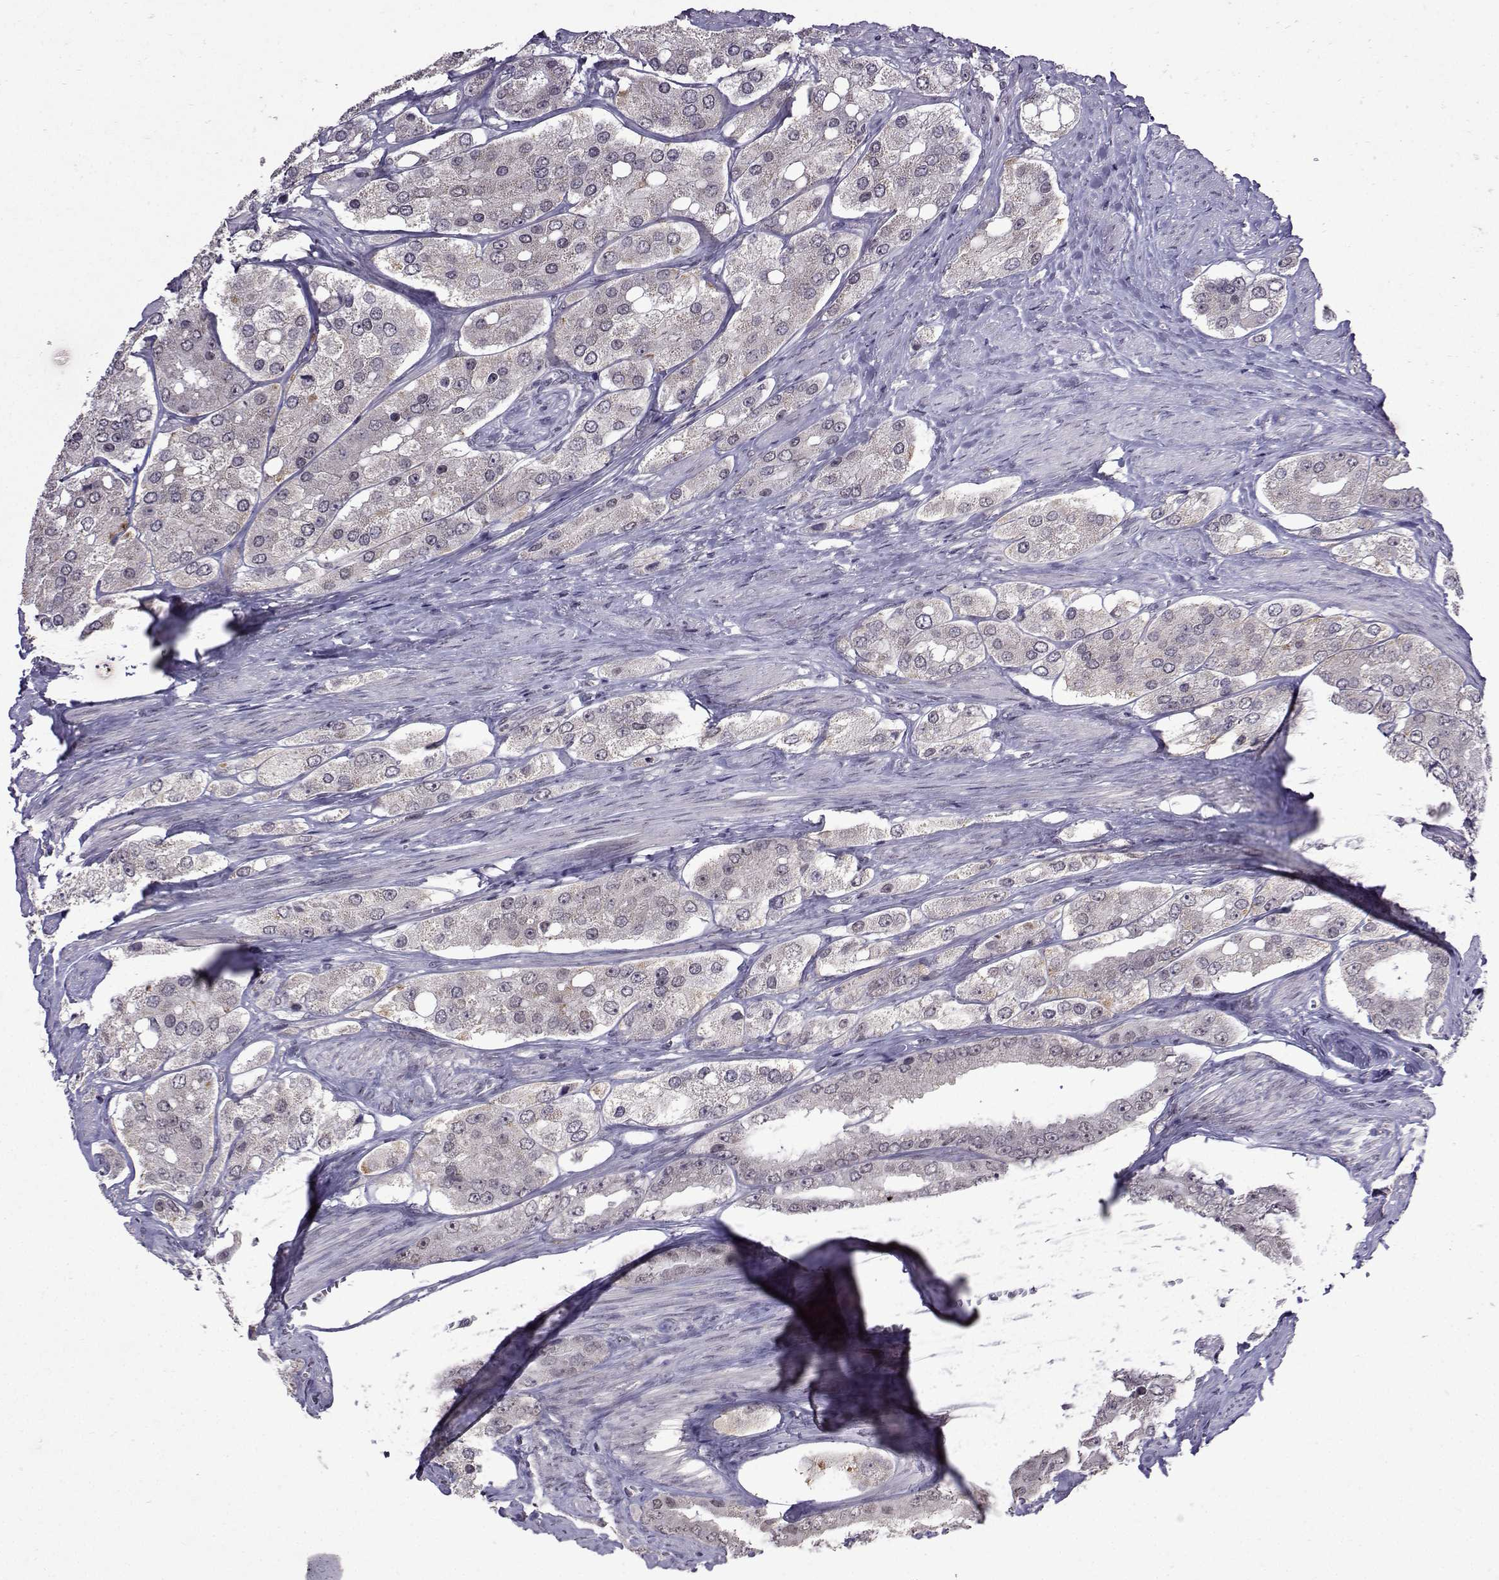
{"staining": {"intensity": "negative", "quantity": "none", "location": "none"}, "tissue": "prostate cancer", "cell_type": "Tumor cells", "image_type": "cancer", "snomed": [{"axis": "morphology", "description": "Adenocarcinoma, Low grade"}, {"axis": "topography", "description": "Prostate"}], "caption": "This is a micrograph of immunohistochemistry staining of adenocarcinoma (low-grade) (prostate), which shows no expression in tumor cells. (Brightfield microscopy of DAB (3,3'-diaminobenzidine) immunohistochemistry at high magnification).", "gene": "CCL28", "patient": {"sex": "male", "age": 69}}